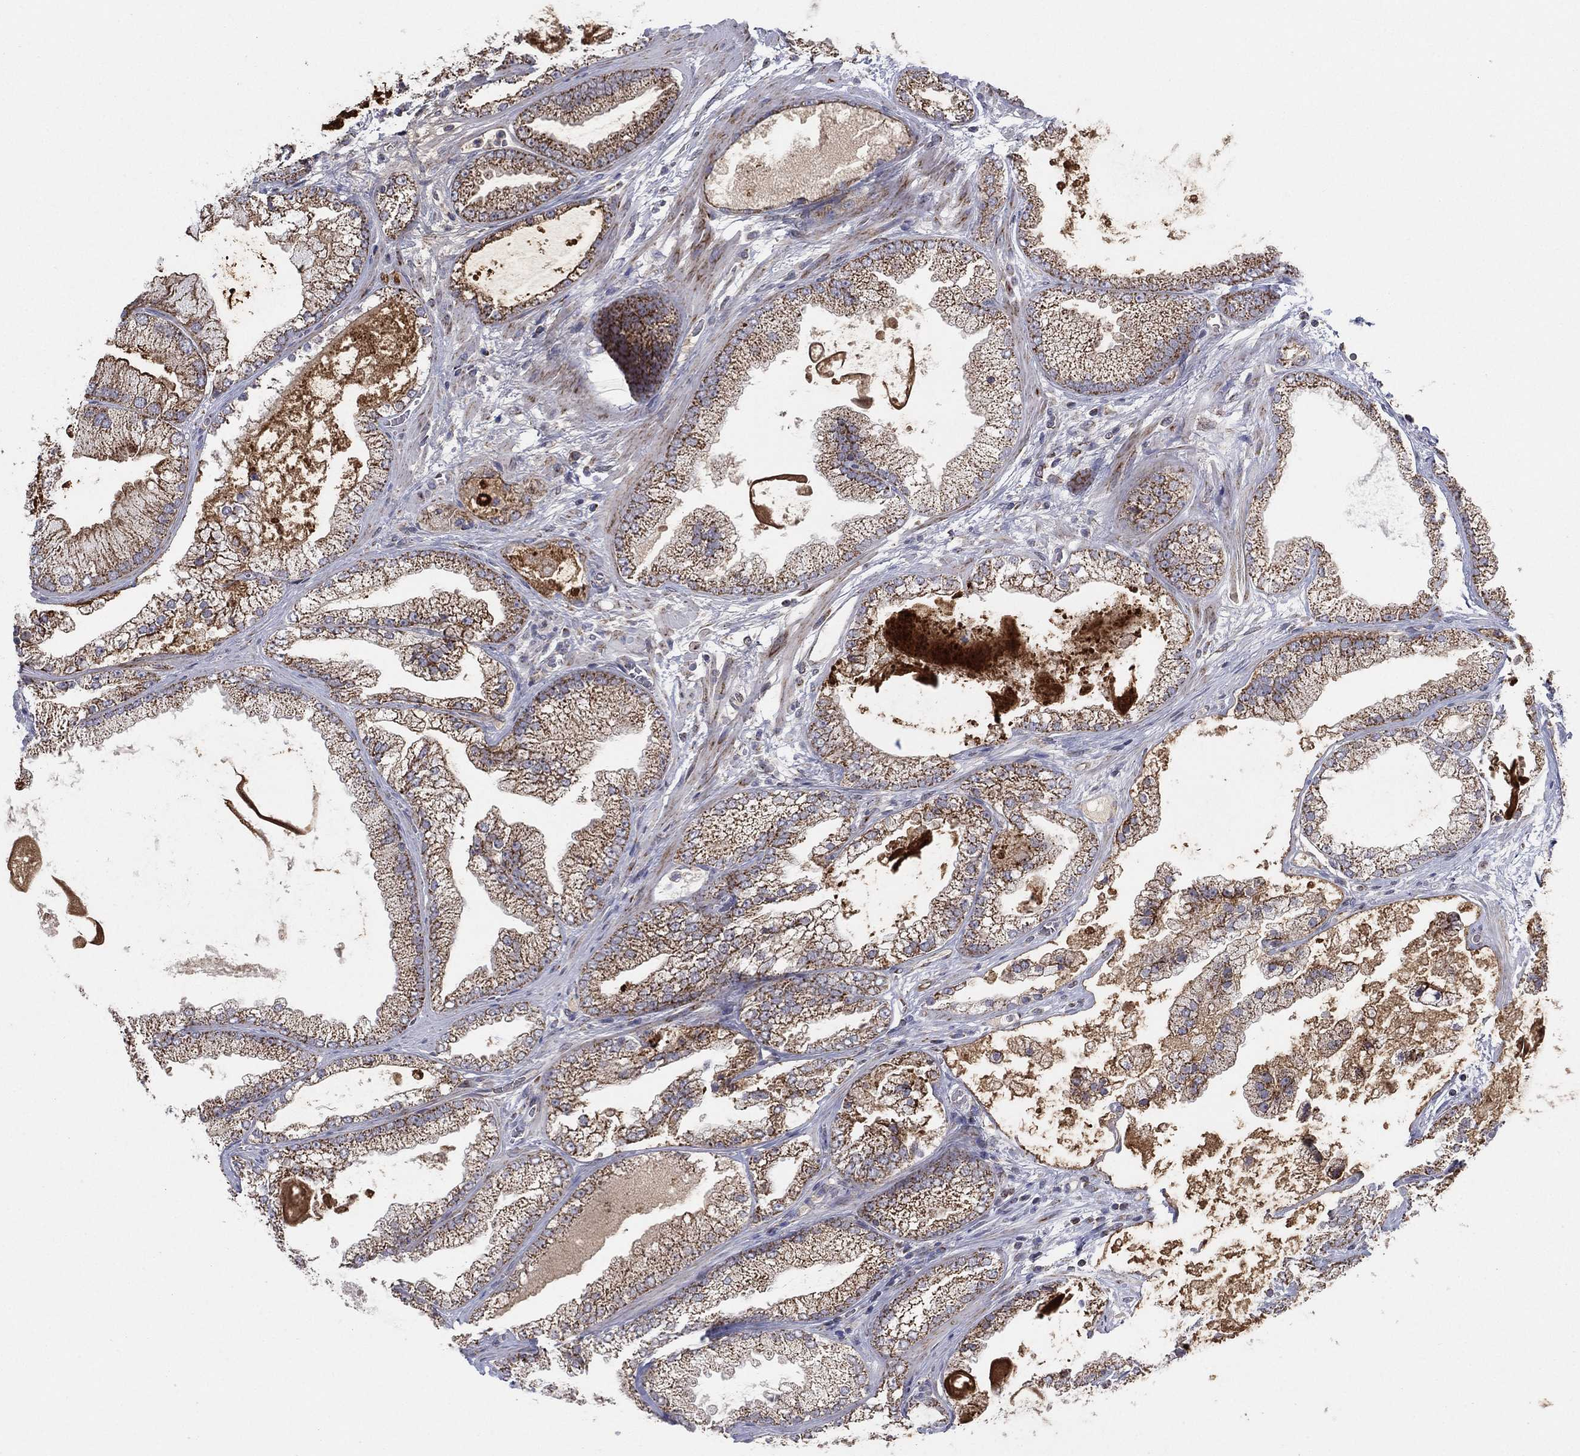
{"staining": {"intensity": "moderate", "quantity": ">75%", "location": "cytoplasmic/membranous"}, "tissue": "prostate cancer", "cell_type": "Tumor cells", "image_type": "cancer", "snomed": [{"axis": "morphology", "description": "Adenocarcinoma, Low grade"}, {"axis": "topography", "description": "Prostate"}], "caption": "Protein staining exhibits moderate cytoplasmic/membranous positivity in approximately >75% of tumor cells in prostate cancer (adenocarcinoma (low-grade)). The staining was performed using DAB to visualize the protein expression in brown, while the nuclei were stained in blue with hematoxylin (Magnification: 20x).", "gene": "PSMG4", "patient": {"sex": "male", "age": 57}}